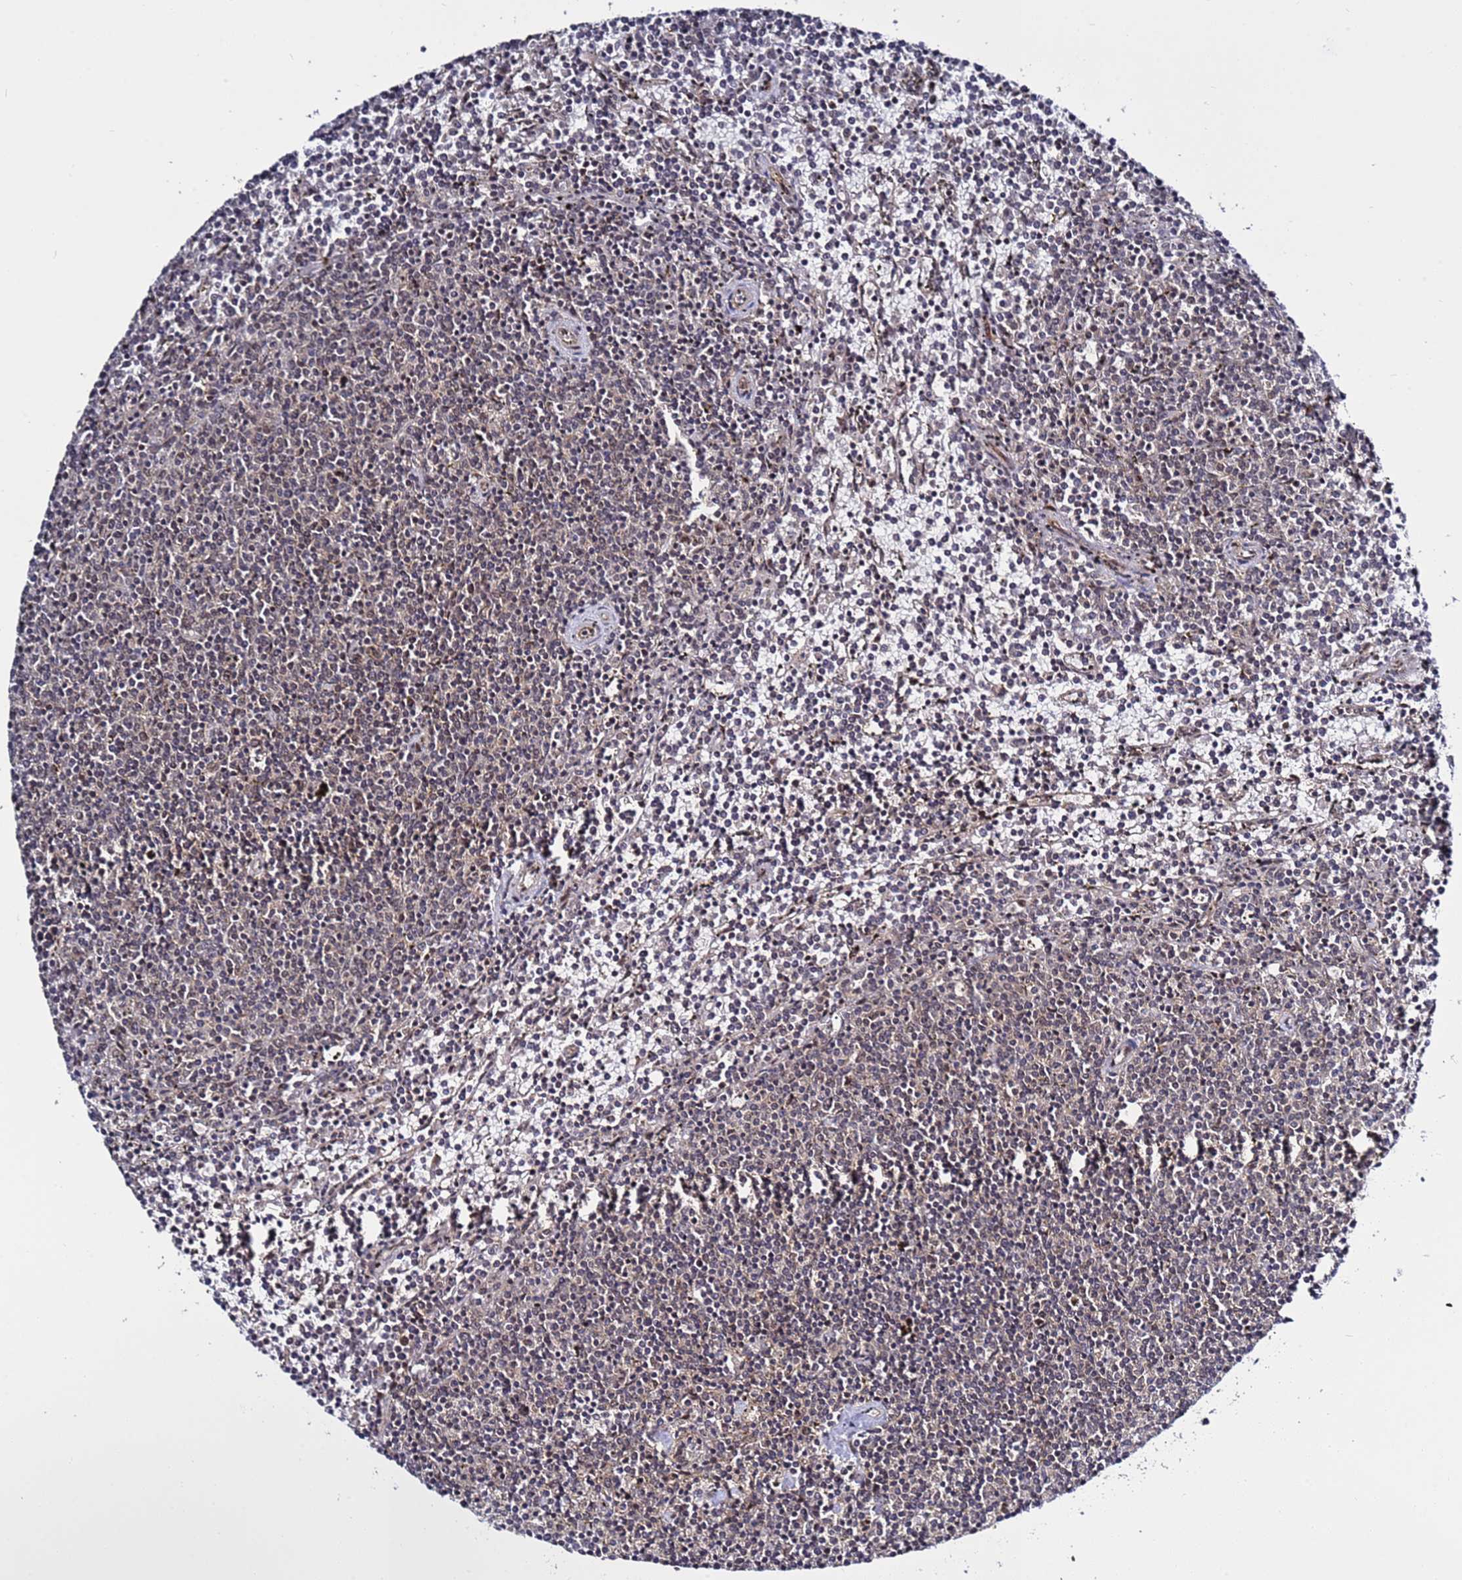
{"staining": {"intensity": "negative", "quantity": "none", "location": "none"}, "tissue": "lymphoma", "cell_type": "Tumor cells", "image_type": "cancer", "snomed": [{"axis": "morphology", "description": "Malignant lymphoma, non-Hodgkin's type, Low grade"}, {"axis": "topography", "description": "Spleen"}], "caption": "Protein analysis of lymphoma displays no significant expression in tumor cells.", "gene": "POLR2D", "patient": {"sex": "female", "age": 50}}